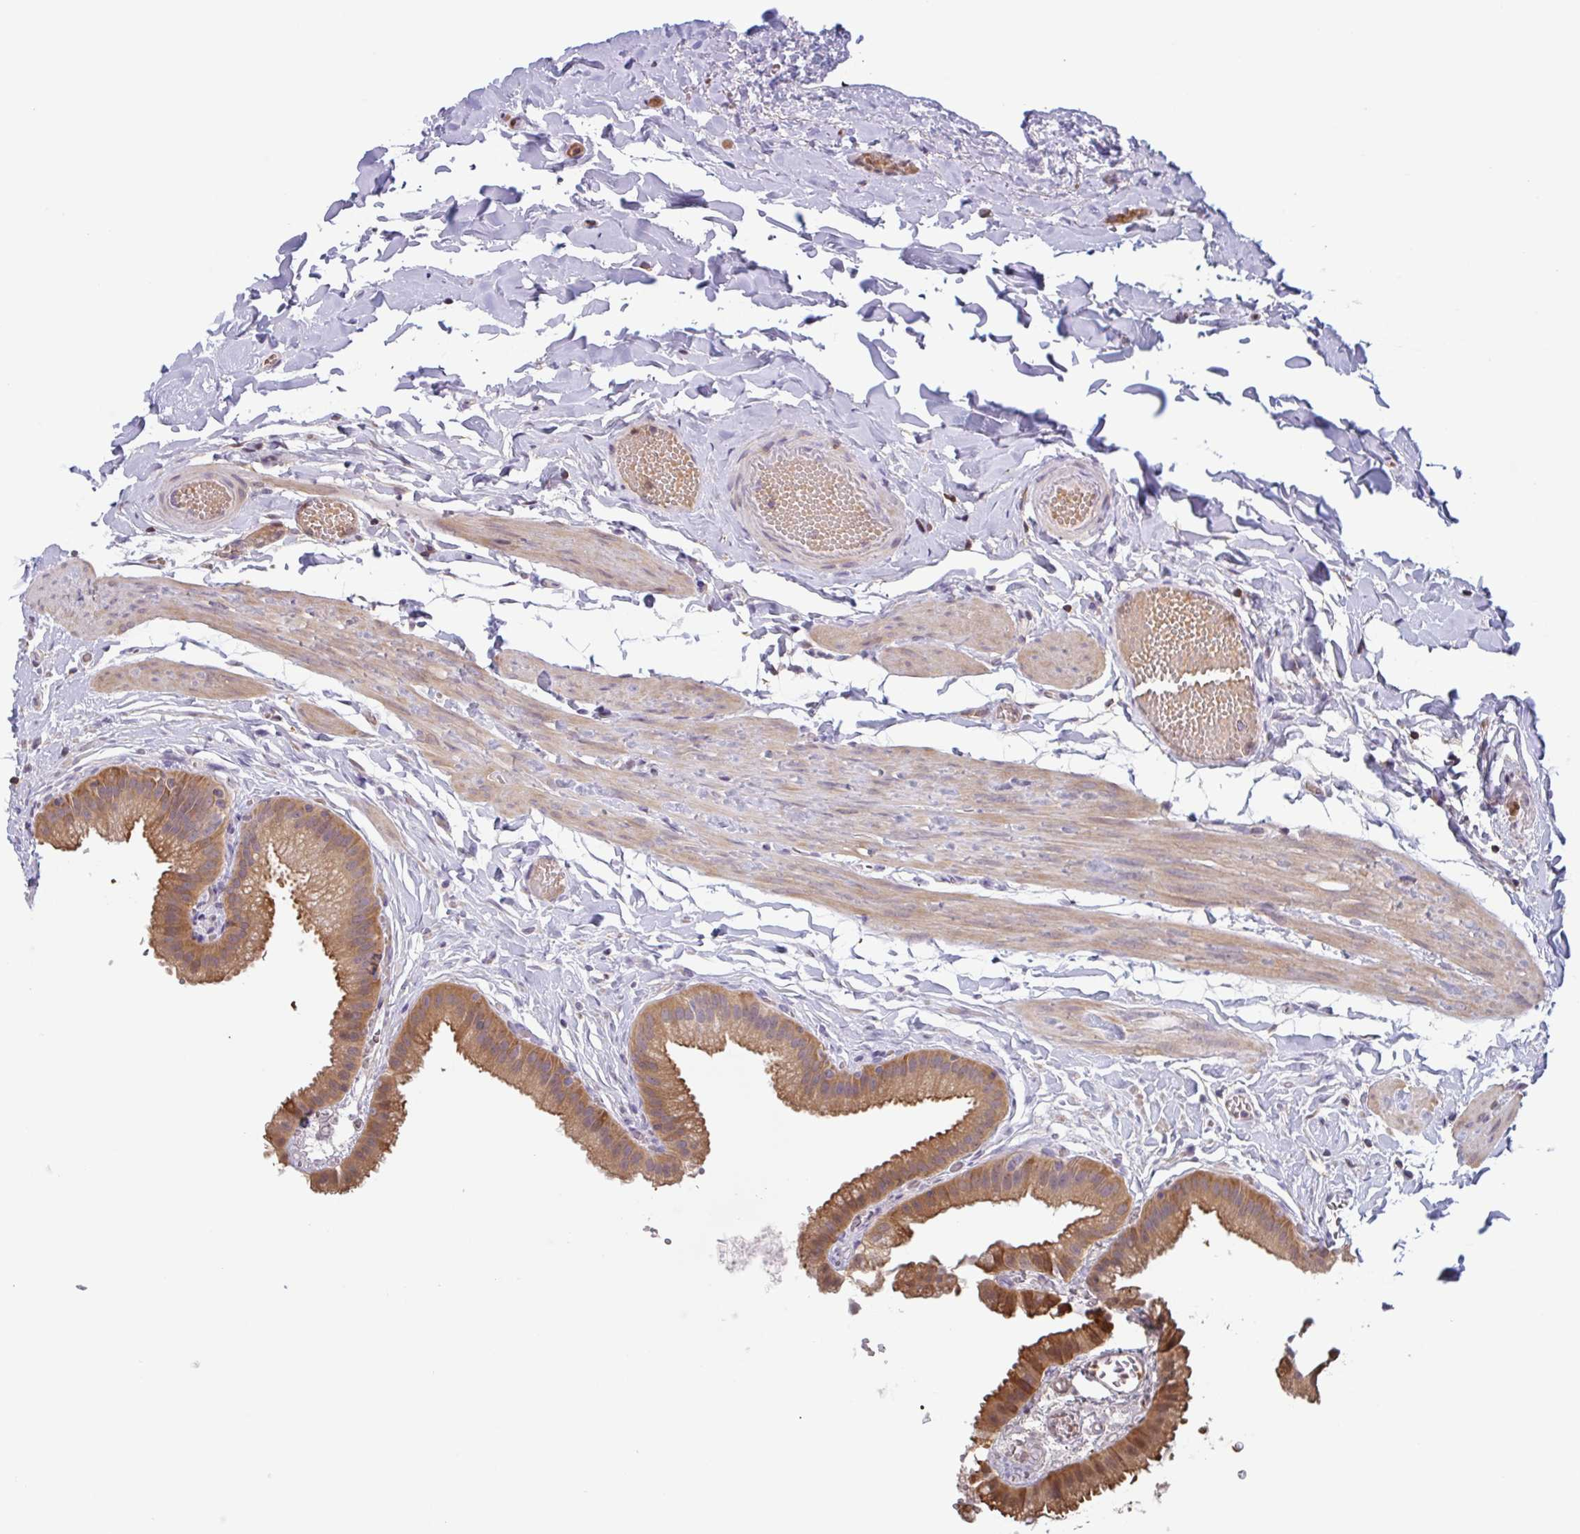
{"staining": {"intensity": "moderate", "quantity": ">75%", "location": "cytoplasmic/membranous"}, "tissue": "gallbladder", "cell_type": "Glandular cells", "image_type": "normal", "snomed": [{"axis": "morphology", "description": "Normal tissue, NOS"}, {"axis": "topography", "description": "Gallbladder"}], "caption": "Human gallbladder stained with a brown dye demonstrates moderate cytoplasmic/membranous positive expression in approximately >75% of glandular cells.", "gene": "OTOP2", "patient": {"sex": "female", "age": 63}}